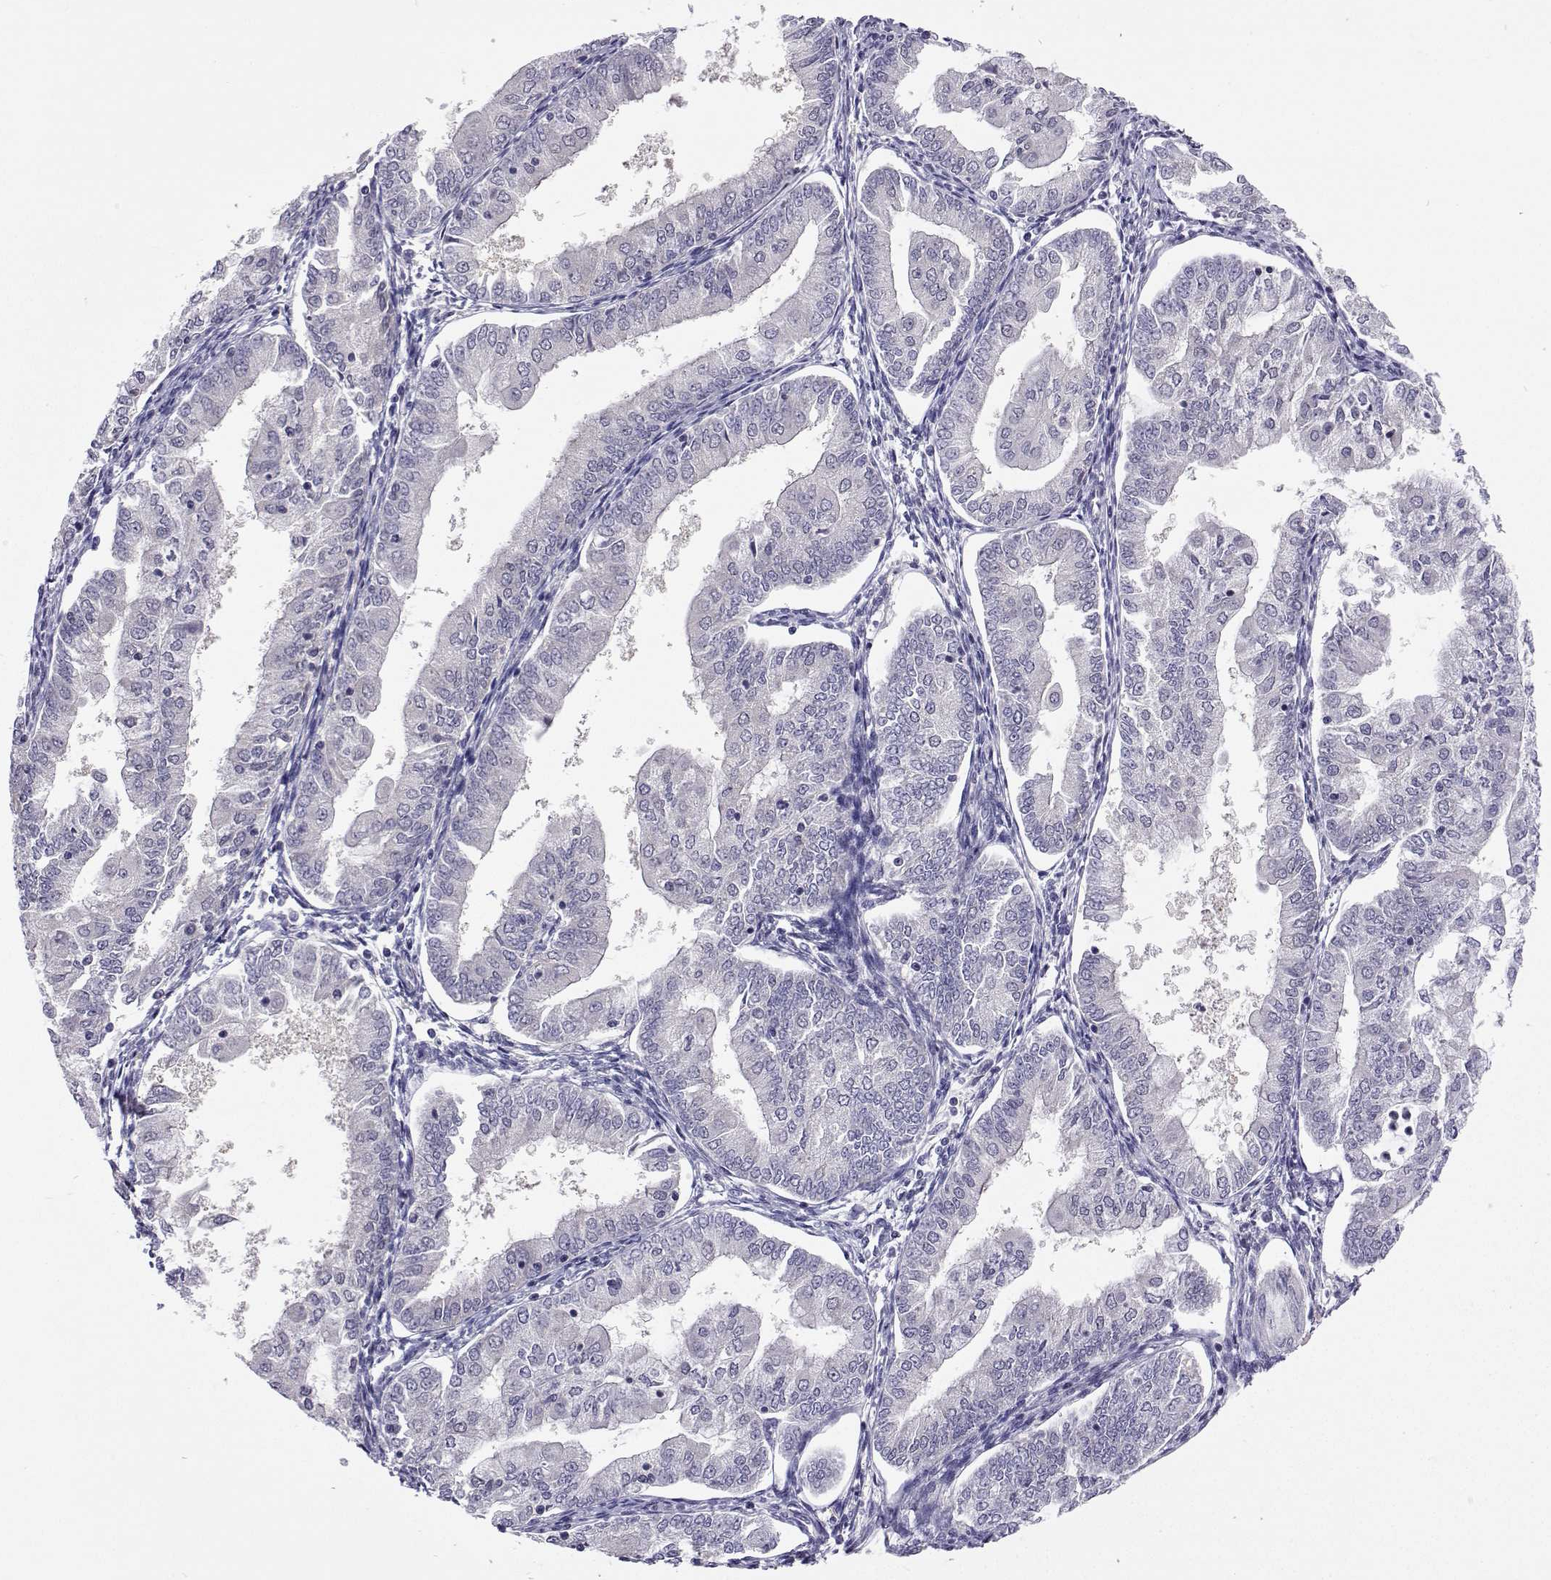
{"staining": {"intensity": "negative", "quantity": "none", "location": "none"}, "tissue": "endometrial cancer", "cell_type": "Tumor cells", "image_type": "cancer", "snomed": [{"axis": "morphology", "description": "Adenocarcinoma, NOS"}, {"axis": "topography", "description": "Endometrium"}], "caption": "A high-resolution photomicrograph shows immunohistochemistry staining of adenocarcinoma (endometrial), which exhibits no significant expression in tumor cells.", "gene": "GALM", "patient": {"sex": "female", "age": 55}}